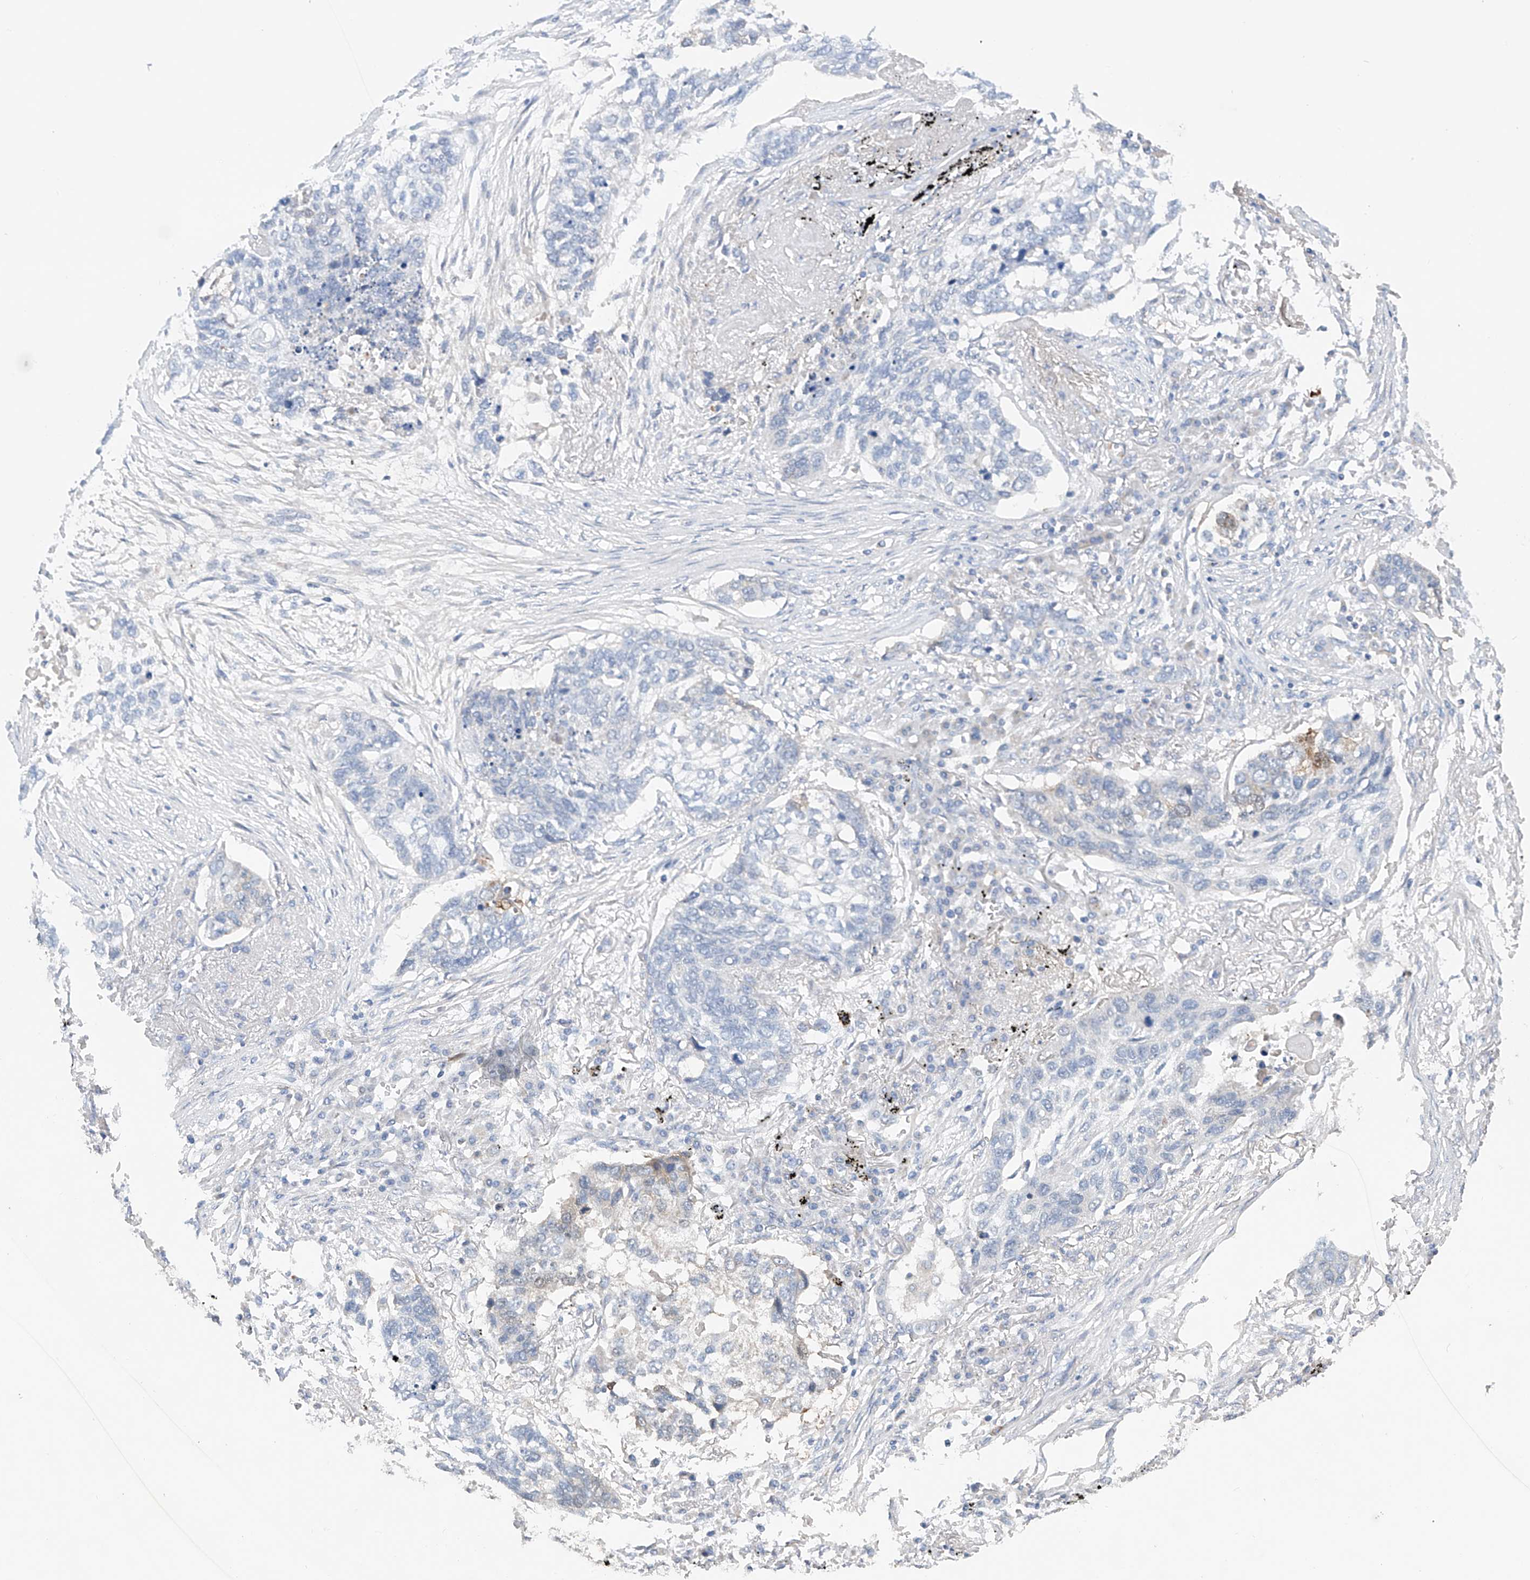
{"staining": {"intensity": "negative", "quantity": "none", "location": "none"}, "tissue": "lung cancer", "cell_type": "Tumor cells", "image_type": "cancer", "snomed": [{"axis": "morphology", "description": "Squamous cell carcinoma, NOS"}, {"axis": "topography", "description": "Lung"}], "caption": "DAB immunohistochemical staining of lung cancer shows no significant staining in tumor cells.", "gene": "GPC4", "patient": {"sex": "female", "age": 63}}